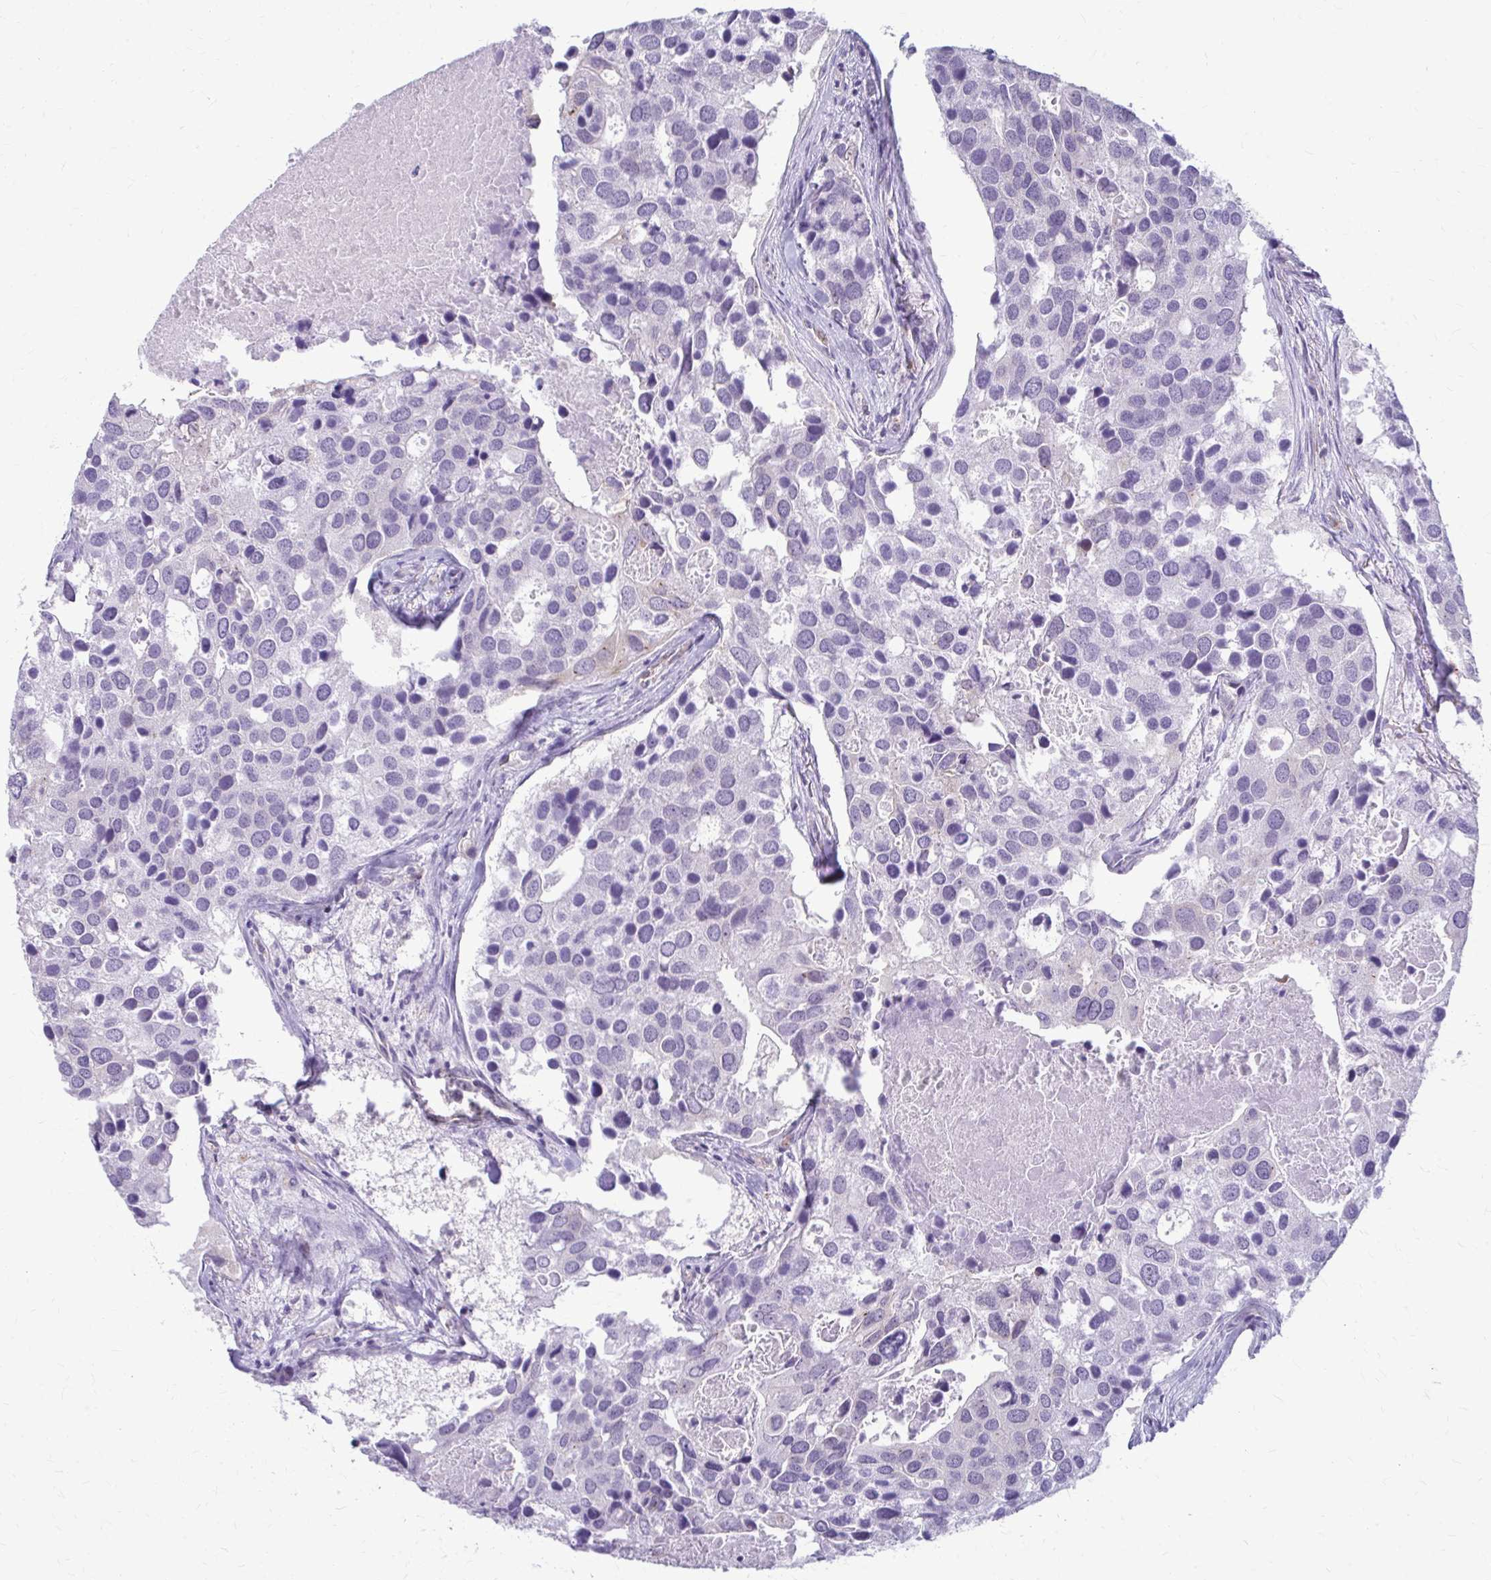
{"staining": {"intensity": "negative", "quantity": "none", "location": "none"}, "tissue": "breast cancer", "cell_type": "Tumor cells", "image_type": "cancer", "snomed": [{"axis": "morphology", "description": "Duct carcinoma"}, {"axis": "topography", "description": "Breast"}], "caption": "IHC photomicrograph of neoplastic tissue: invasive ductal carcinoma (breast) stained with DAB displays no significant protein expression in tumor cells. (DAB (3,3'-diaminobenzidine) immunohistochemistry (IHC) with hematoxylin counter stain).", "gene": "DEPP1", "patient": {"sex": "female", "age": 83}}